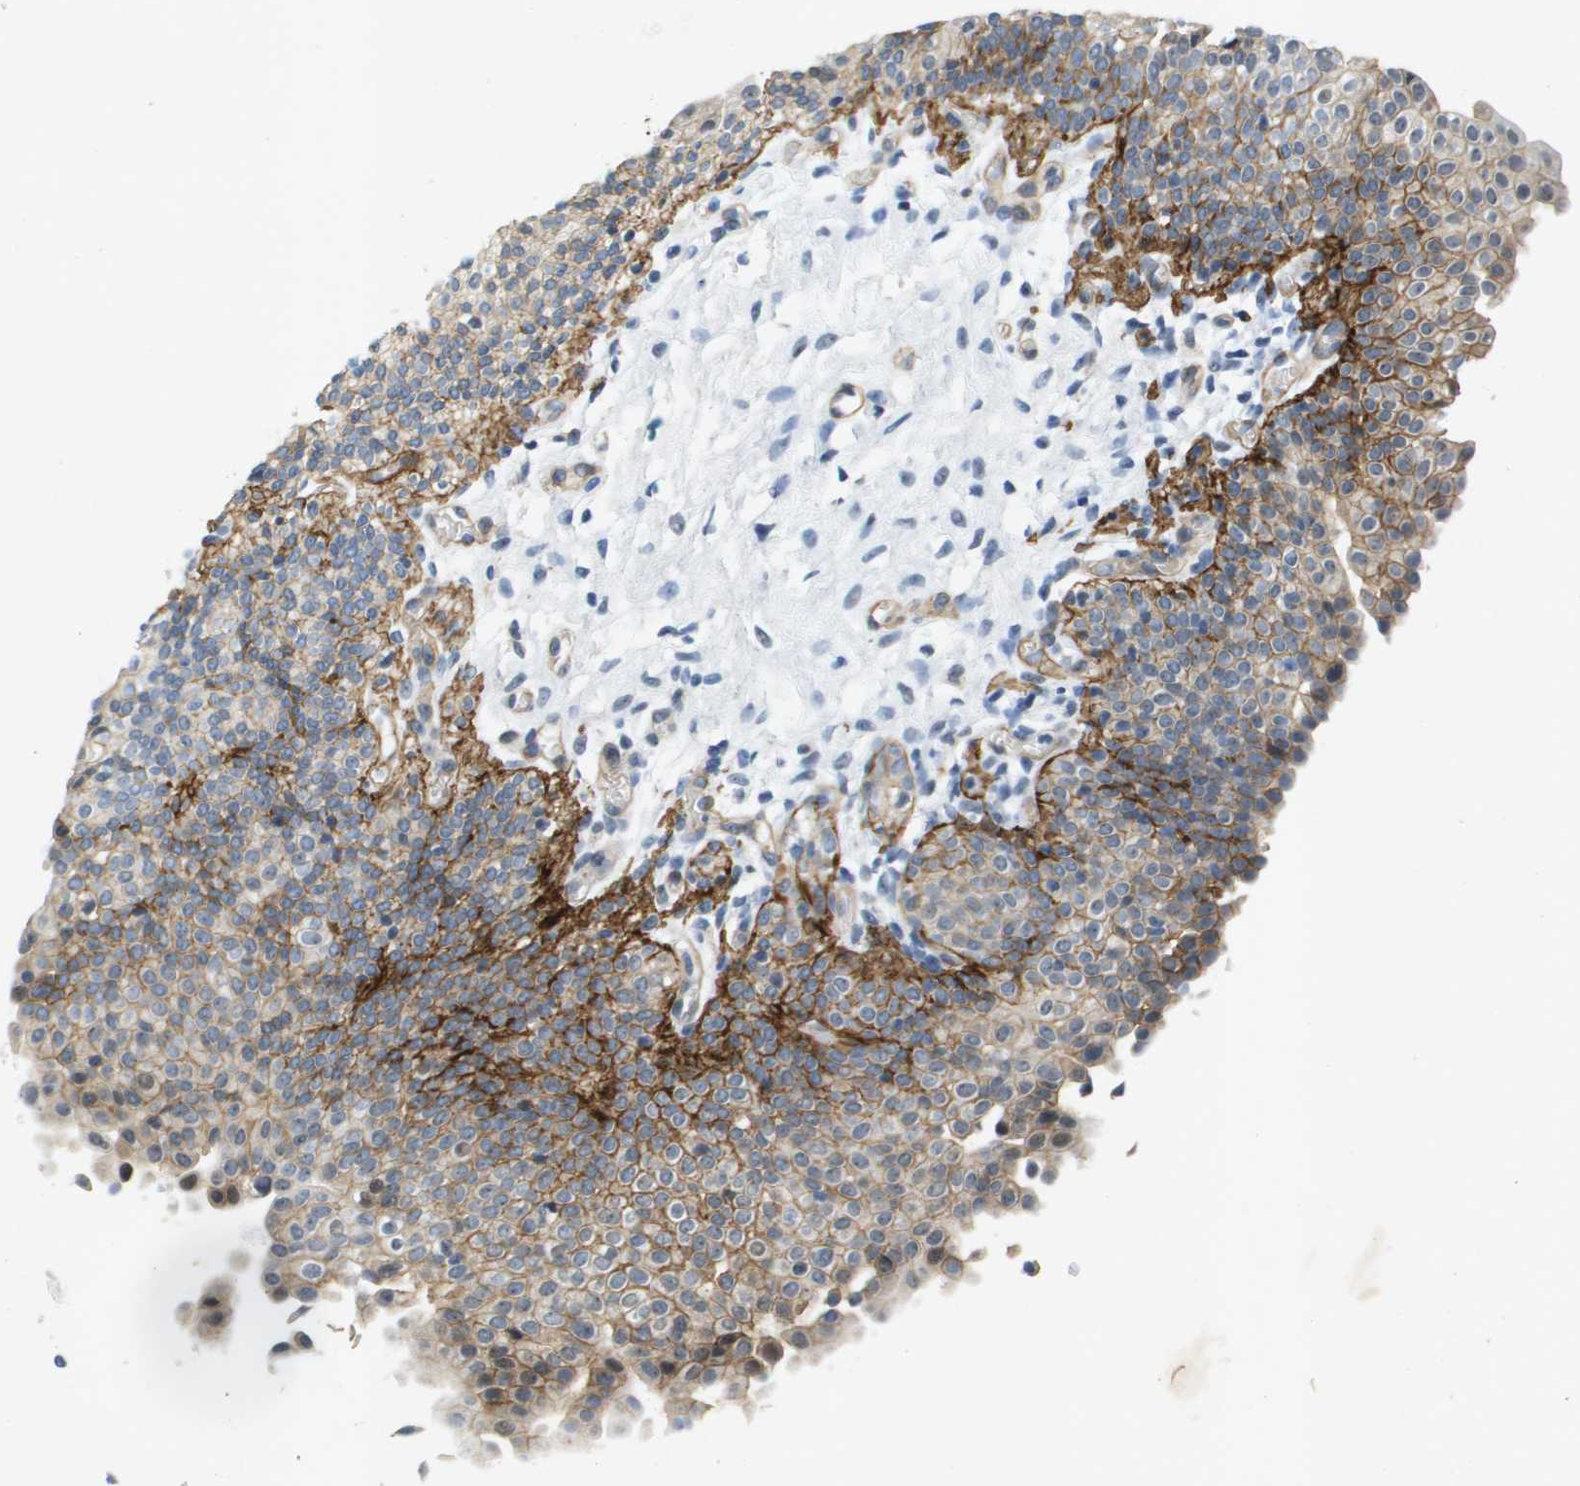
{"staining": {"intensity": "moderate", "quantity": ">75%", "location": "cytoplasmic/membranous"}, "tissue": "urinary bladder", "cell_type": "Urothelial cells", "image_type": "normal", "snomed": [{"axis": "morphology", "description": "Normal tissue, NOS"}, {"axis": "topography", "description": "Urinary bladder"}], "caption": "Protein expression analysis of unremarkable urinary bladder displays moderate cytoplasmic/membranous expression in approximately >75% of urothelial cells.", "gene": "ITGA6", "patient": {"sex": "male", "age": 55}}